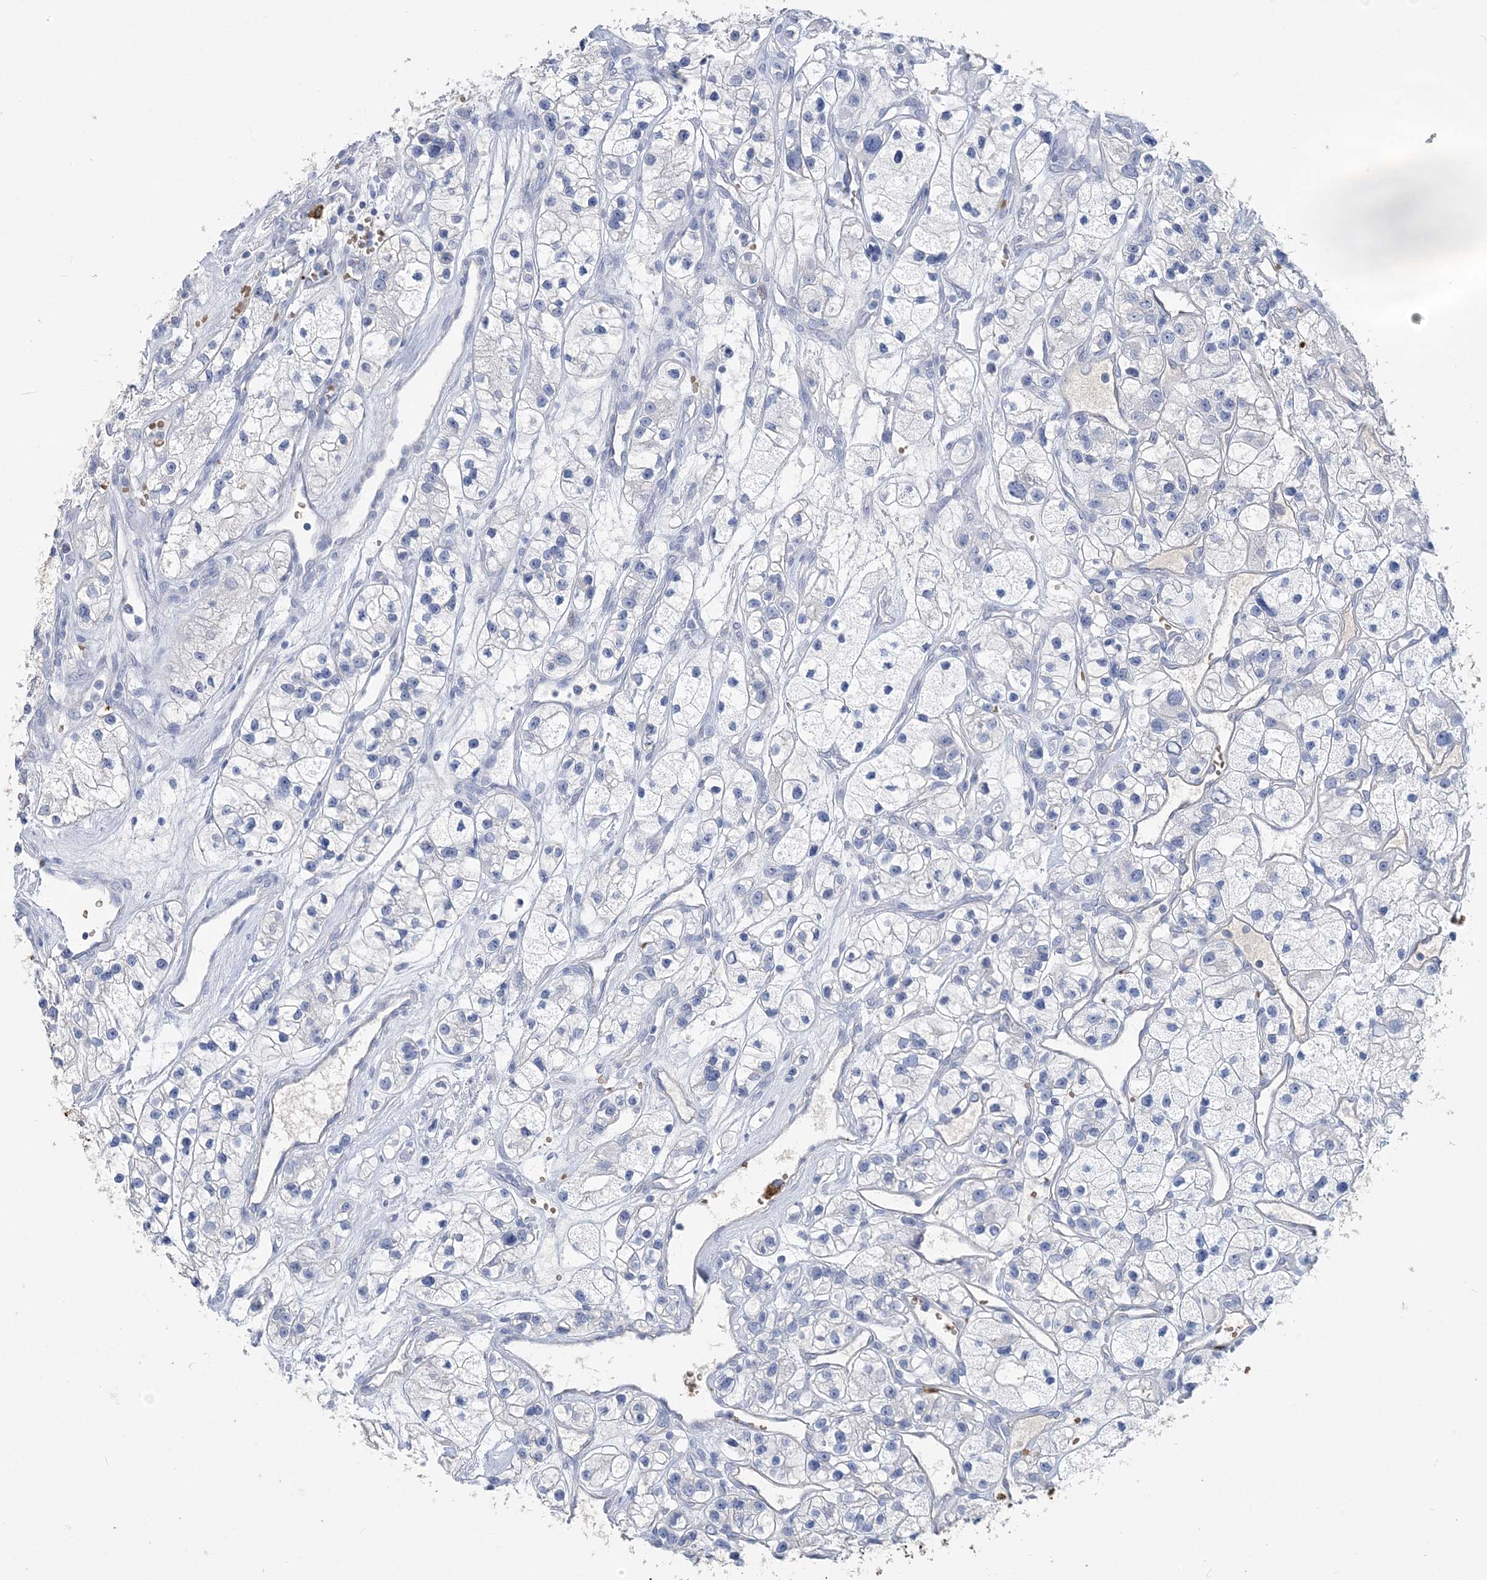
{"staining": {"intensity": "negative", "quantity": "none", "location": "none"}, "tissue": "renal cancer", "cell_type": "Tumor cells", "image_type": "cancer", "snomed": [{"axis": "morphology", "description": "Adenocarcinoma, NOS"}, {"axis": "topography", "description": "Kidney"}], "caption": "Immunohistochemistry photomicrograph of human renal adenocarcinoma stained for a protein (brown), which reveals no positivity in tumor cells. Brightfield microscopy of IHC stained with DAB (3,3'-diaminobenzidine) (brown) and hematoxylin (blue), captured at high magnification.", "gene": "HBD", "patient": {"sex": "female", "age": 57}}